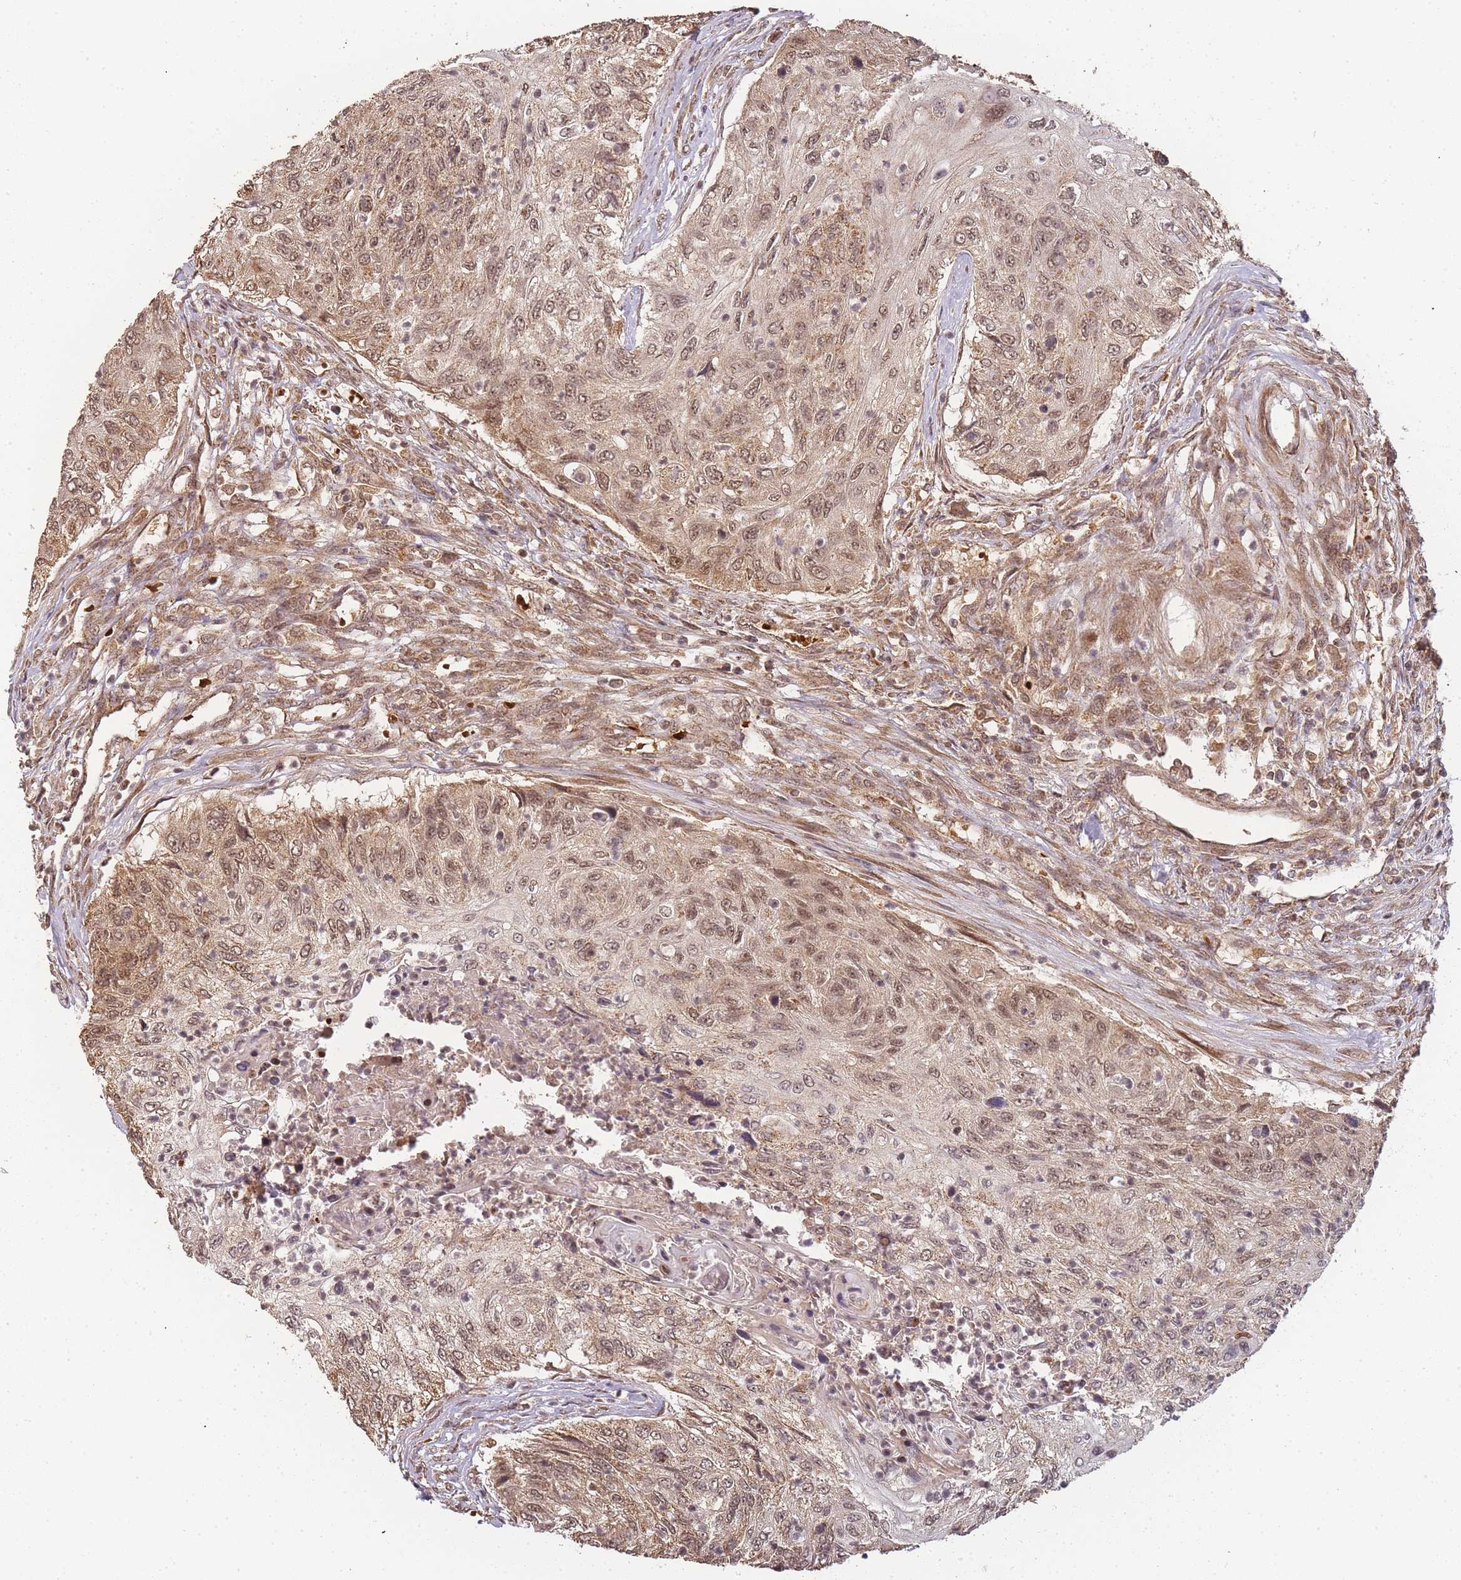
{"staining": {"intensity": "weak", "quantity": ">75%", "location": "cytoplasmic/membranous,nuclear"}, "tissue": "urothelial cancer", "cell_type": "Tumor cells", "image_type": "cancer", "snomed": [{"axis": "morphology", "description": "Urothelial carcinoma, High grade"}, {"axis": "topography", "description": "Urinary bladder"}], "caption": "Human urothelial cancer stained with a brown dye exhibits weak cytoplasmic/membranous and nuclear positive positivity in about >75% of tumor cells.", "gene": "ZNF497", "patient": {"sex": "female", "age": 60}}